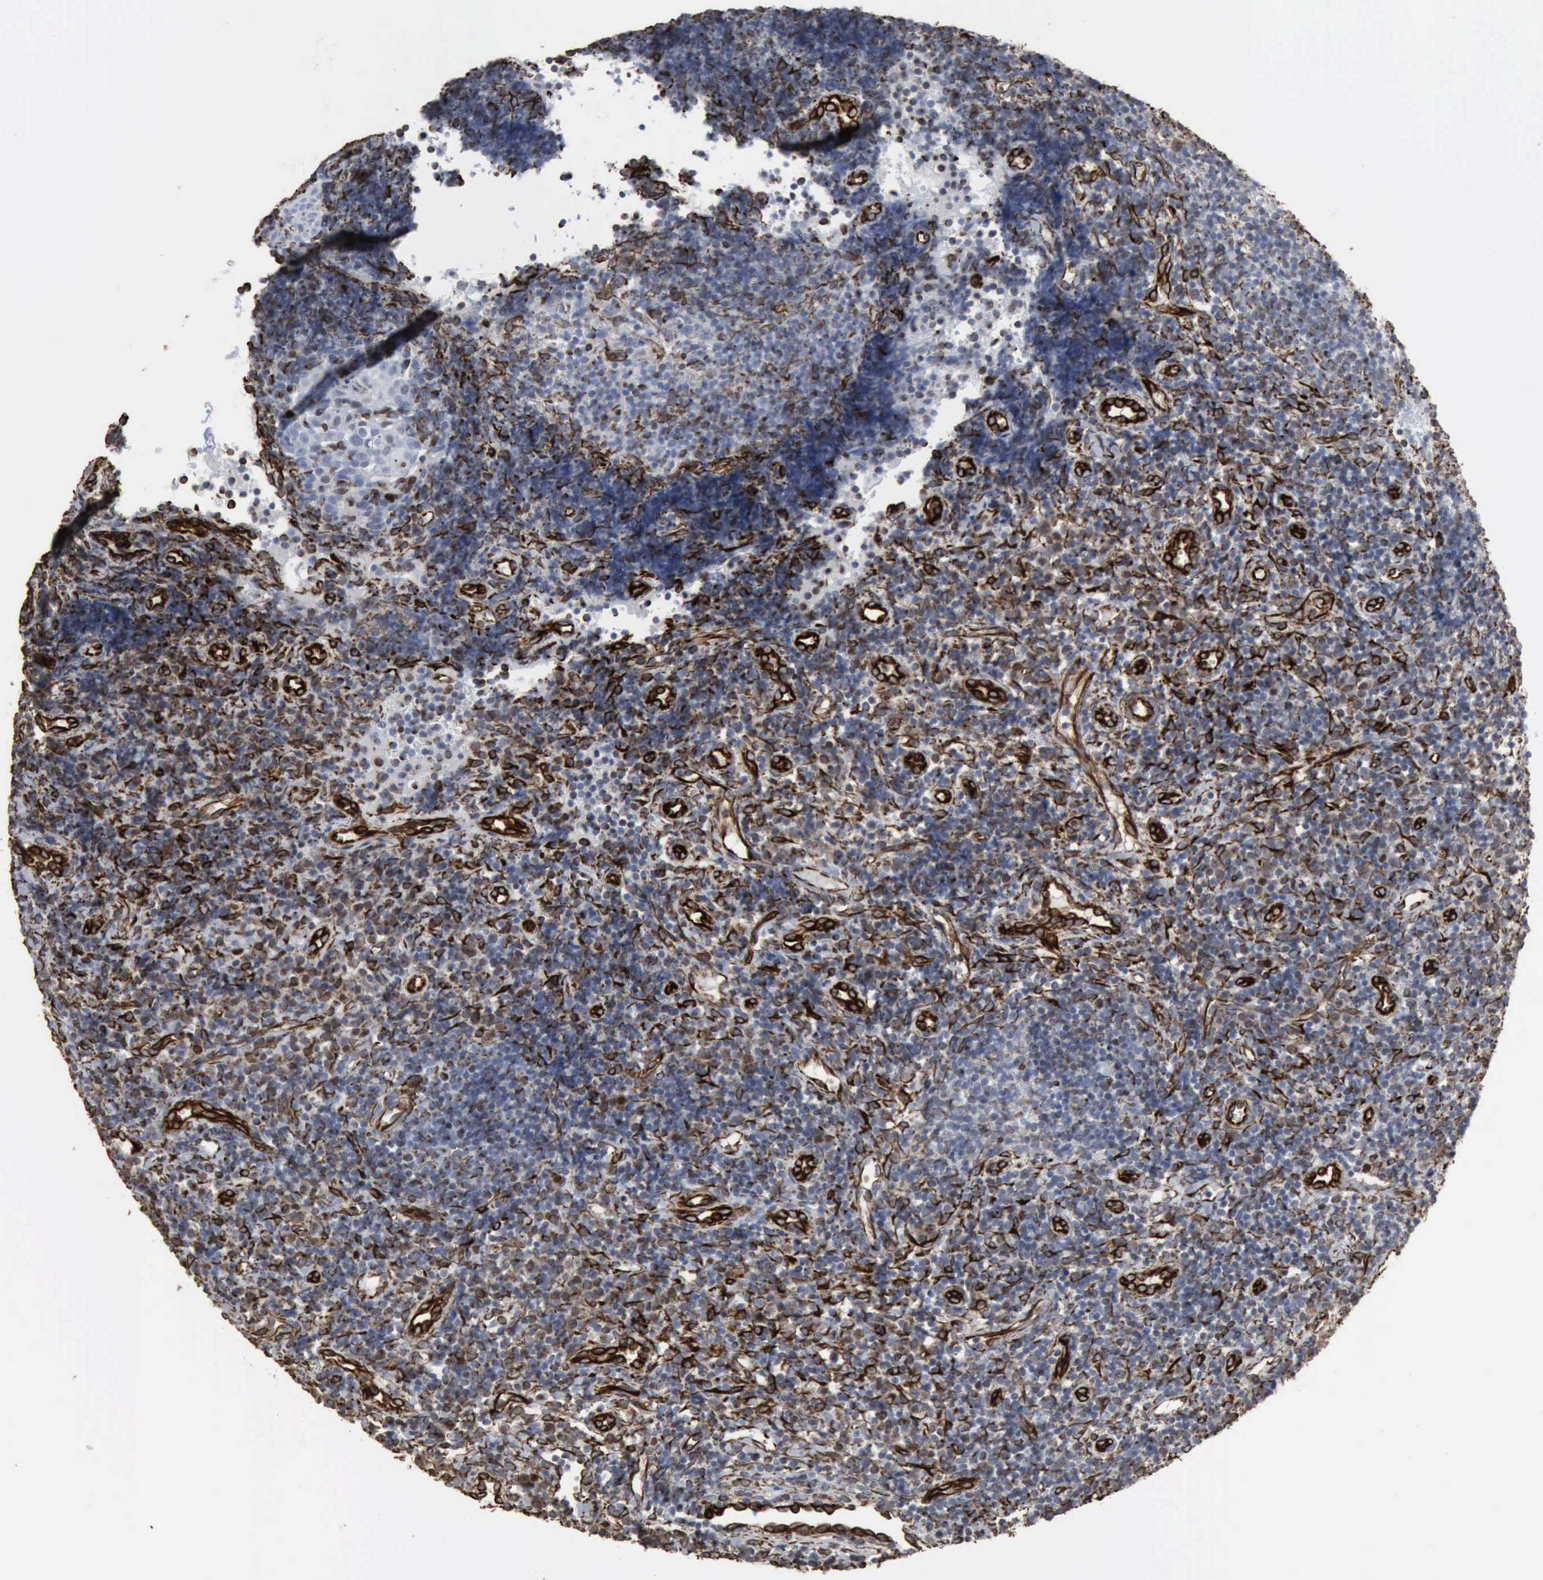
{"staining": {"intensity": "moderate", "quantity": "<25%", "location": "cytoplasmic/membranous,nuclear"}, "tissue": "tonsil", "cell_type": "Germinal center cells", "image_type": "normal", "snomed": [{"axis": "morphology", "description": "Normal tissue, NOS"}, {"axis": "topography", "description": "Tonsil"}], "caption": "Germinal center cells exhibit low levels of moderate cytoplasmic/membranous,nuclear staining in about <25% of cells in benign tonsil. Ihc stains the protein of interest in brown and the nuclei are stained blue.", "gene": "CCNE1", "patient": {"sex": "female", "age": 58}}